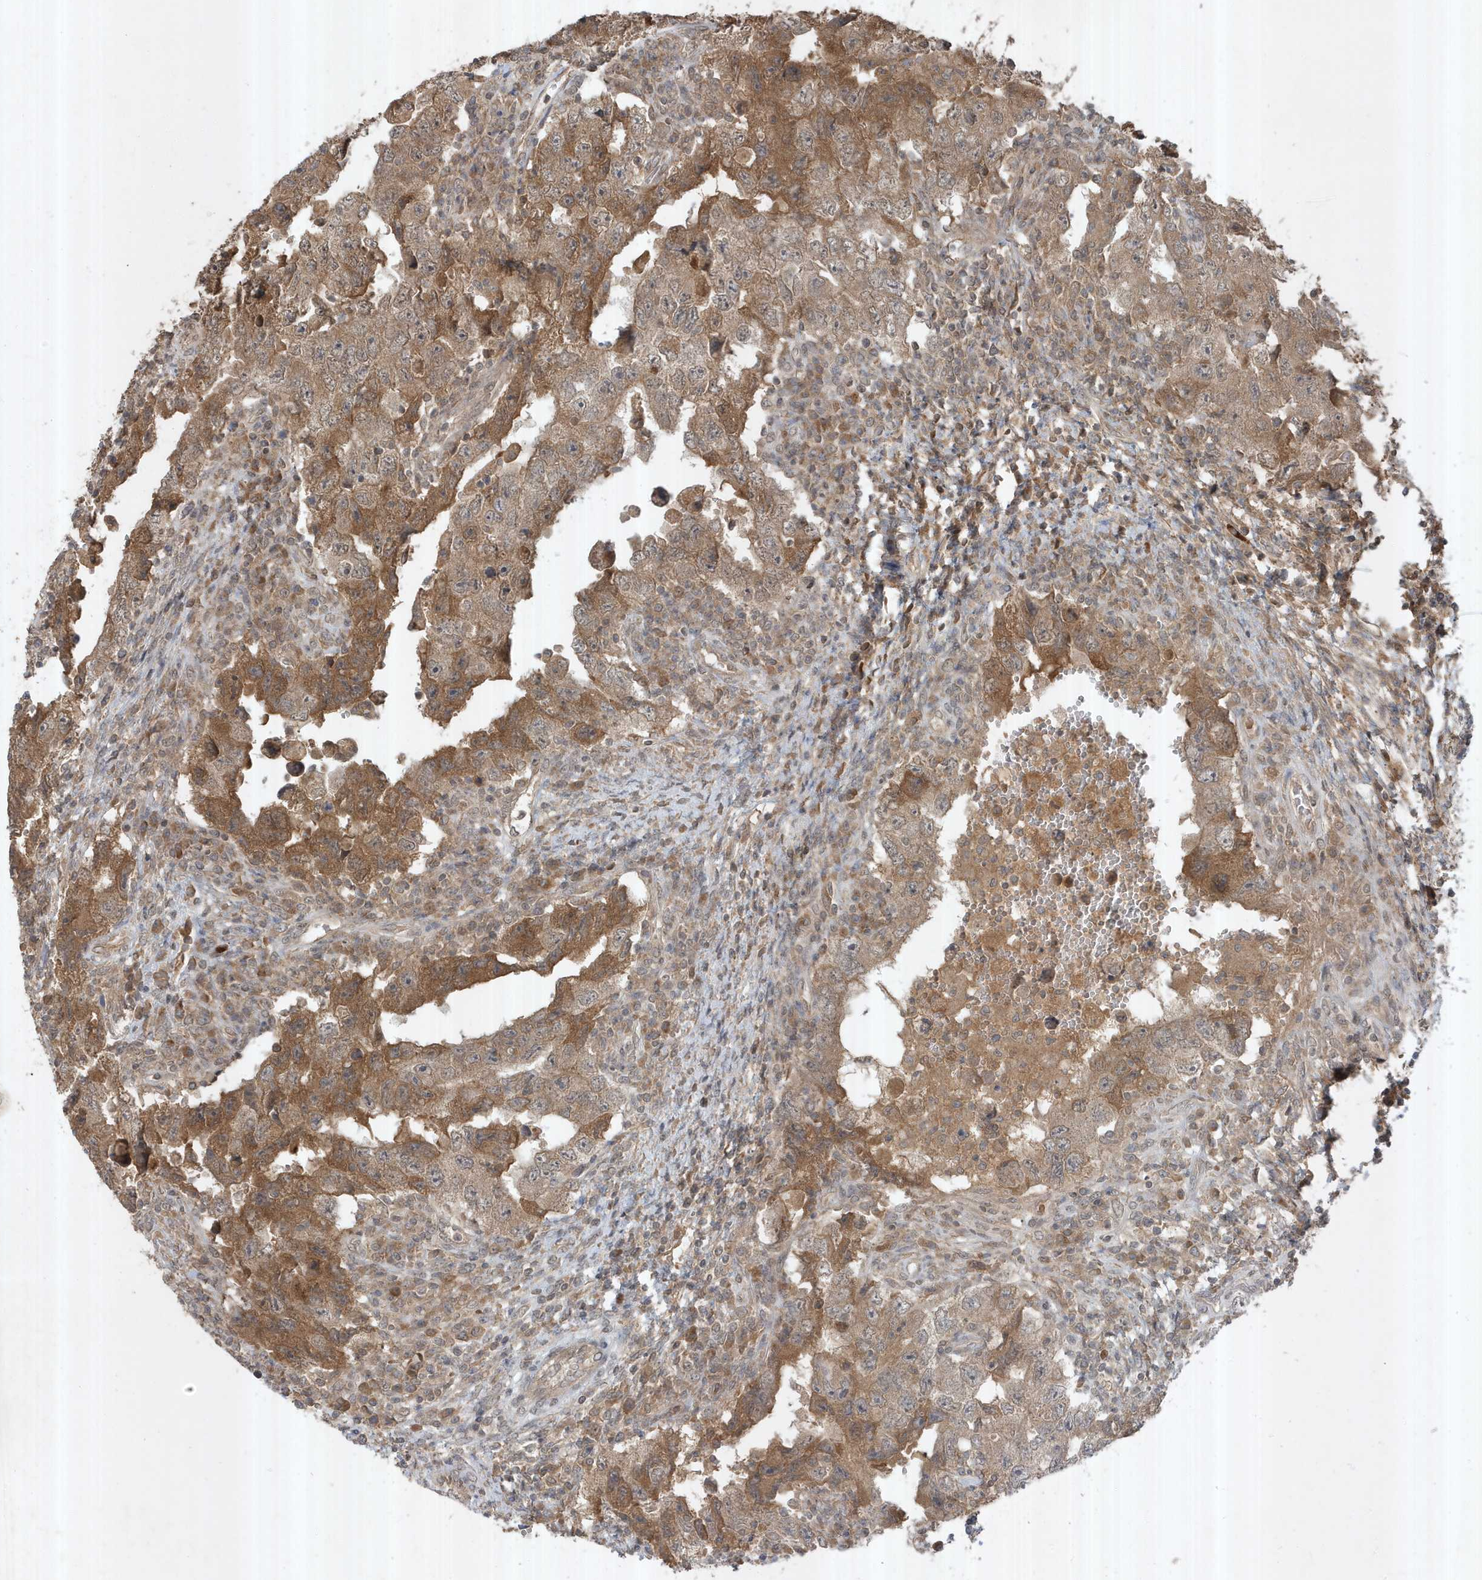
{"staining": {"intensity": "moderate", "quantity": ">75%", "location": "cytoplasmic/membranous"}, "tissue": "testis cancer", "cell_type": "Tumor cells", "image_type": "cancer", "snomed": [{"axis": "morphology", "description": "Carcinoma, Embryonal, NOS"}, {"axis": "topography", "description": "Testis"}], "caption": "IHC of testis embryonal carcinoma shows medium levels of moderate cytoplasmic/membranous expression in about >75% of tumor cells.", "gene": "ABCB9", "patient": {"sex": "male", "age": 26}}